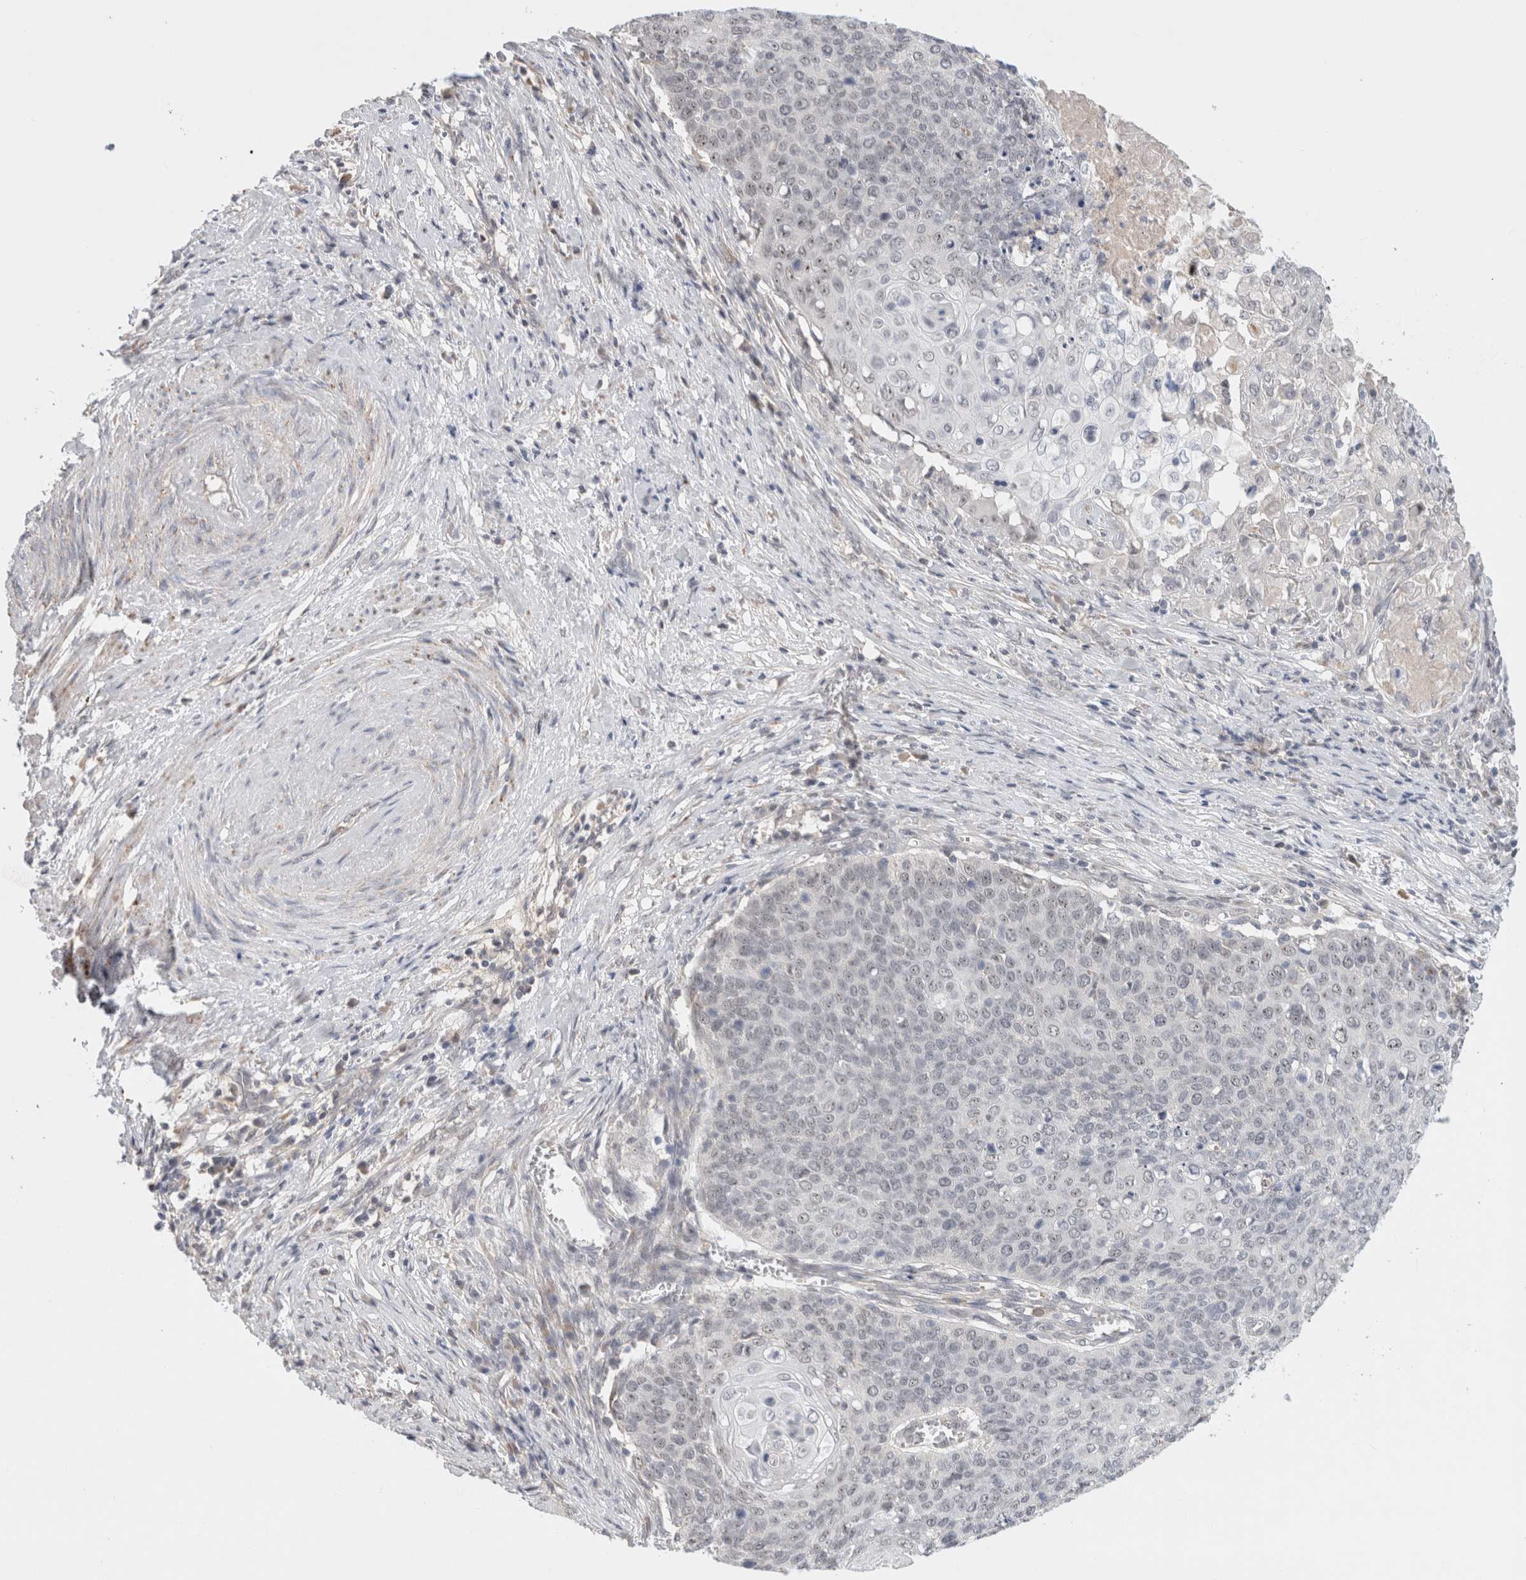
{"staining": {"intensity": "negative", "quantity": "none", "location": "none"}, "tissue": "cervical cancer", "cell_type": "Tumor cells", "image_type": "cancer", "snomed": [{"axis": "morphology", "description": "Squamous cell carcinoma, NOS"}, {"axis": "topography", "description": "Cervix"}], "caption": "This image is of cervical cancer (squamous cell carcinoma) stained with immunohistochemistry to label a protein in brown with the nuclei are counter-stained blue. There is no positivity in tumor cells.", "gene": "HCN3", "patient": {"sex": "female", "age": 39}}